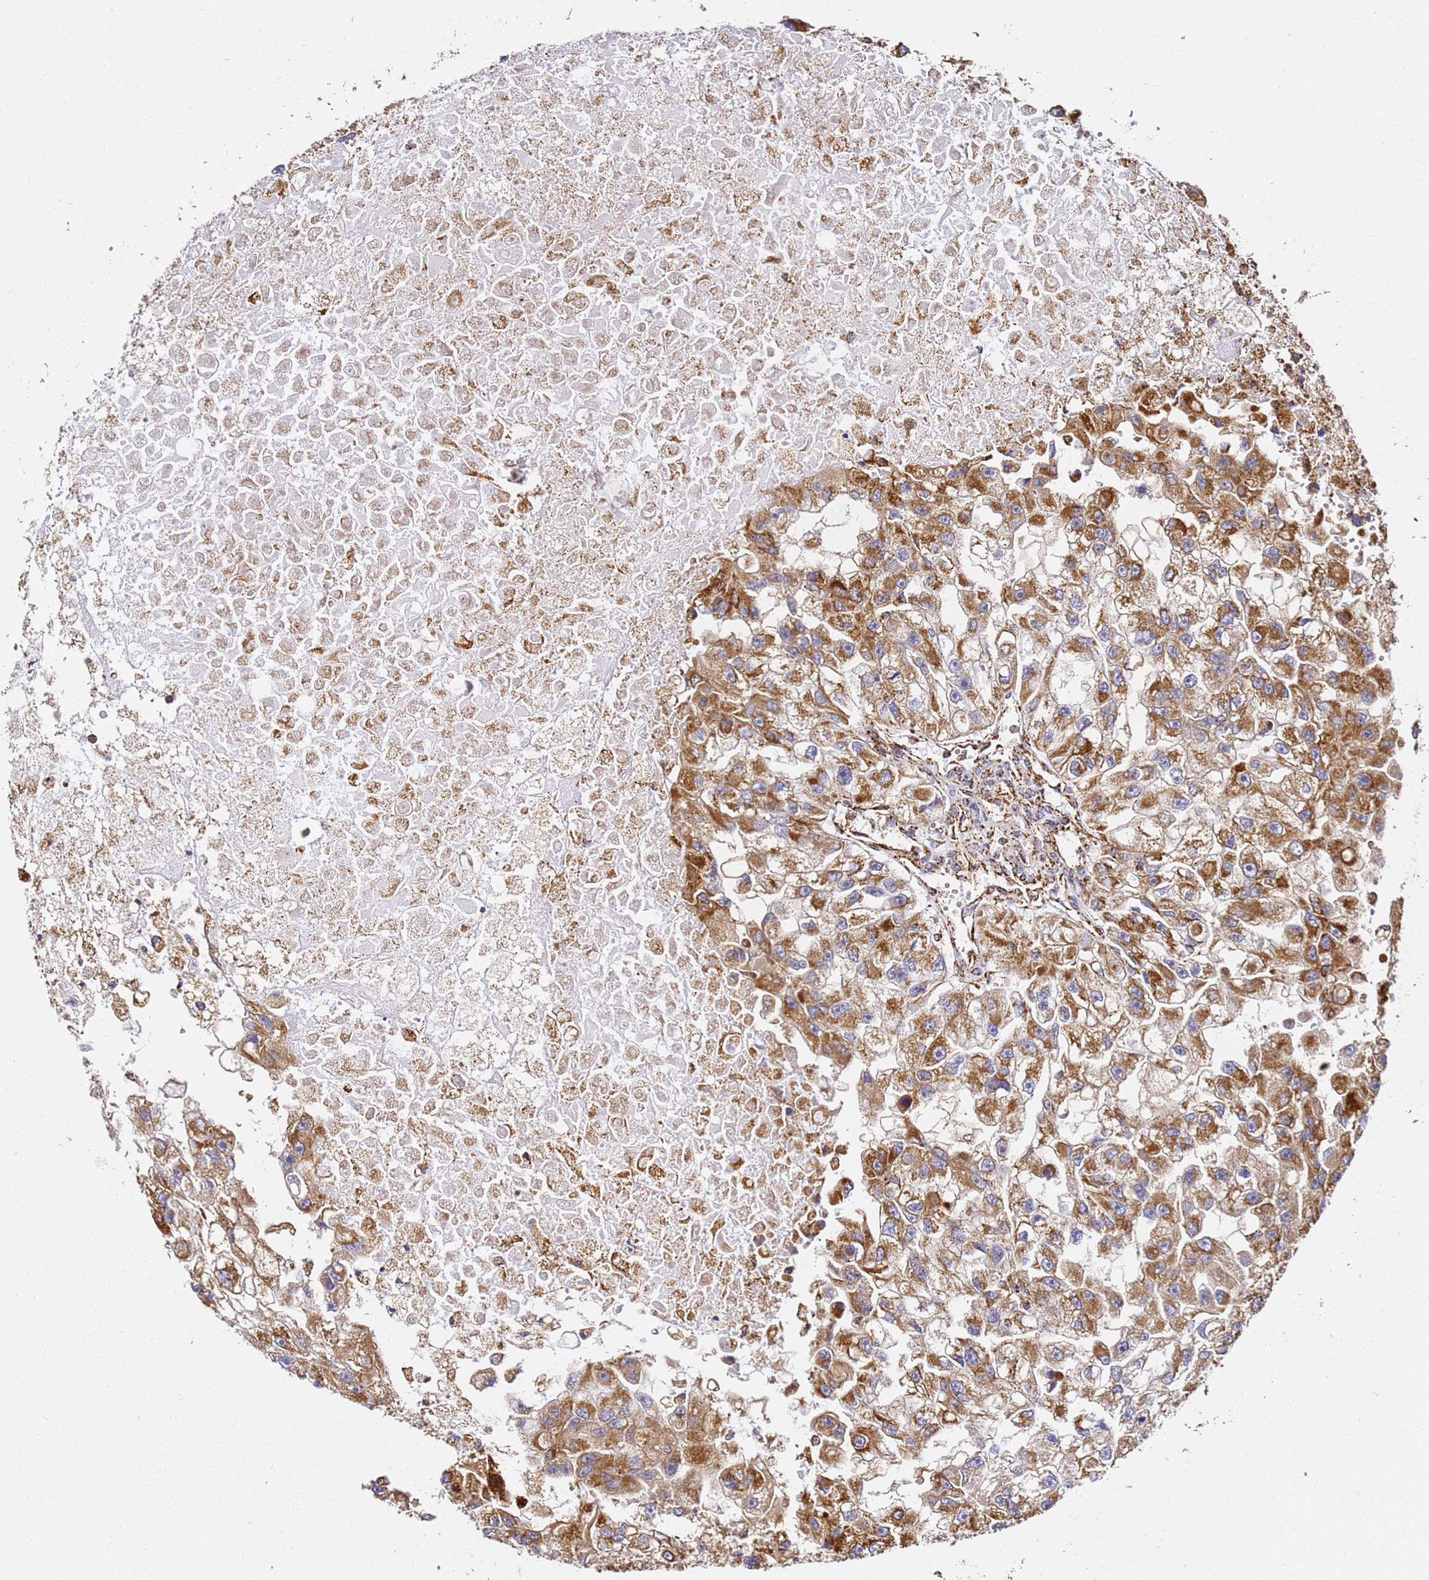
{"staining": {"intensity": "moderate", "quantity": ">75%", "location": "cytoplasmic/membranous"}, "tissue": "renal cancer", "cell_type": "Tumor cells", "image_type": "cancer", "snomed": [{"axis": "morphology", "description": "Adenocarcinoma, NOS"}, {"axis": "topography", "description": "Kidney"}], "caption": "Immunohistochemical staining of human renal cancer (adenocarcinoma) reveals moderate cytoplasmic/membranous protein expression in about >75% of tumor cells.", "gene": "NDUFA3", "patient": {"sex": "male", "age": 63}}